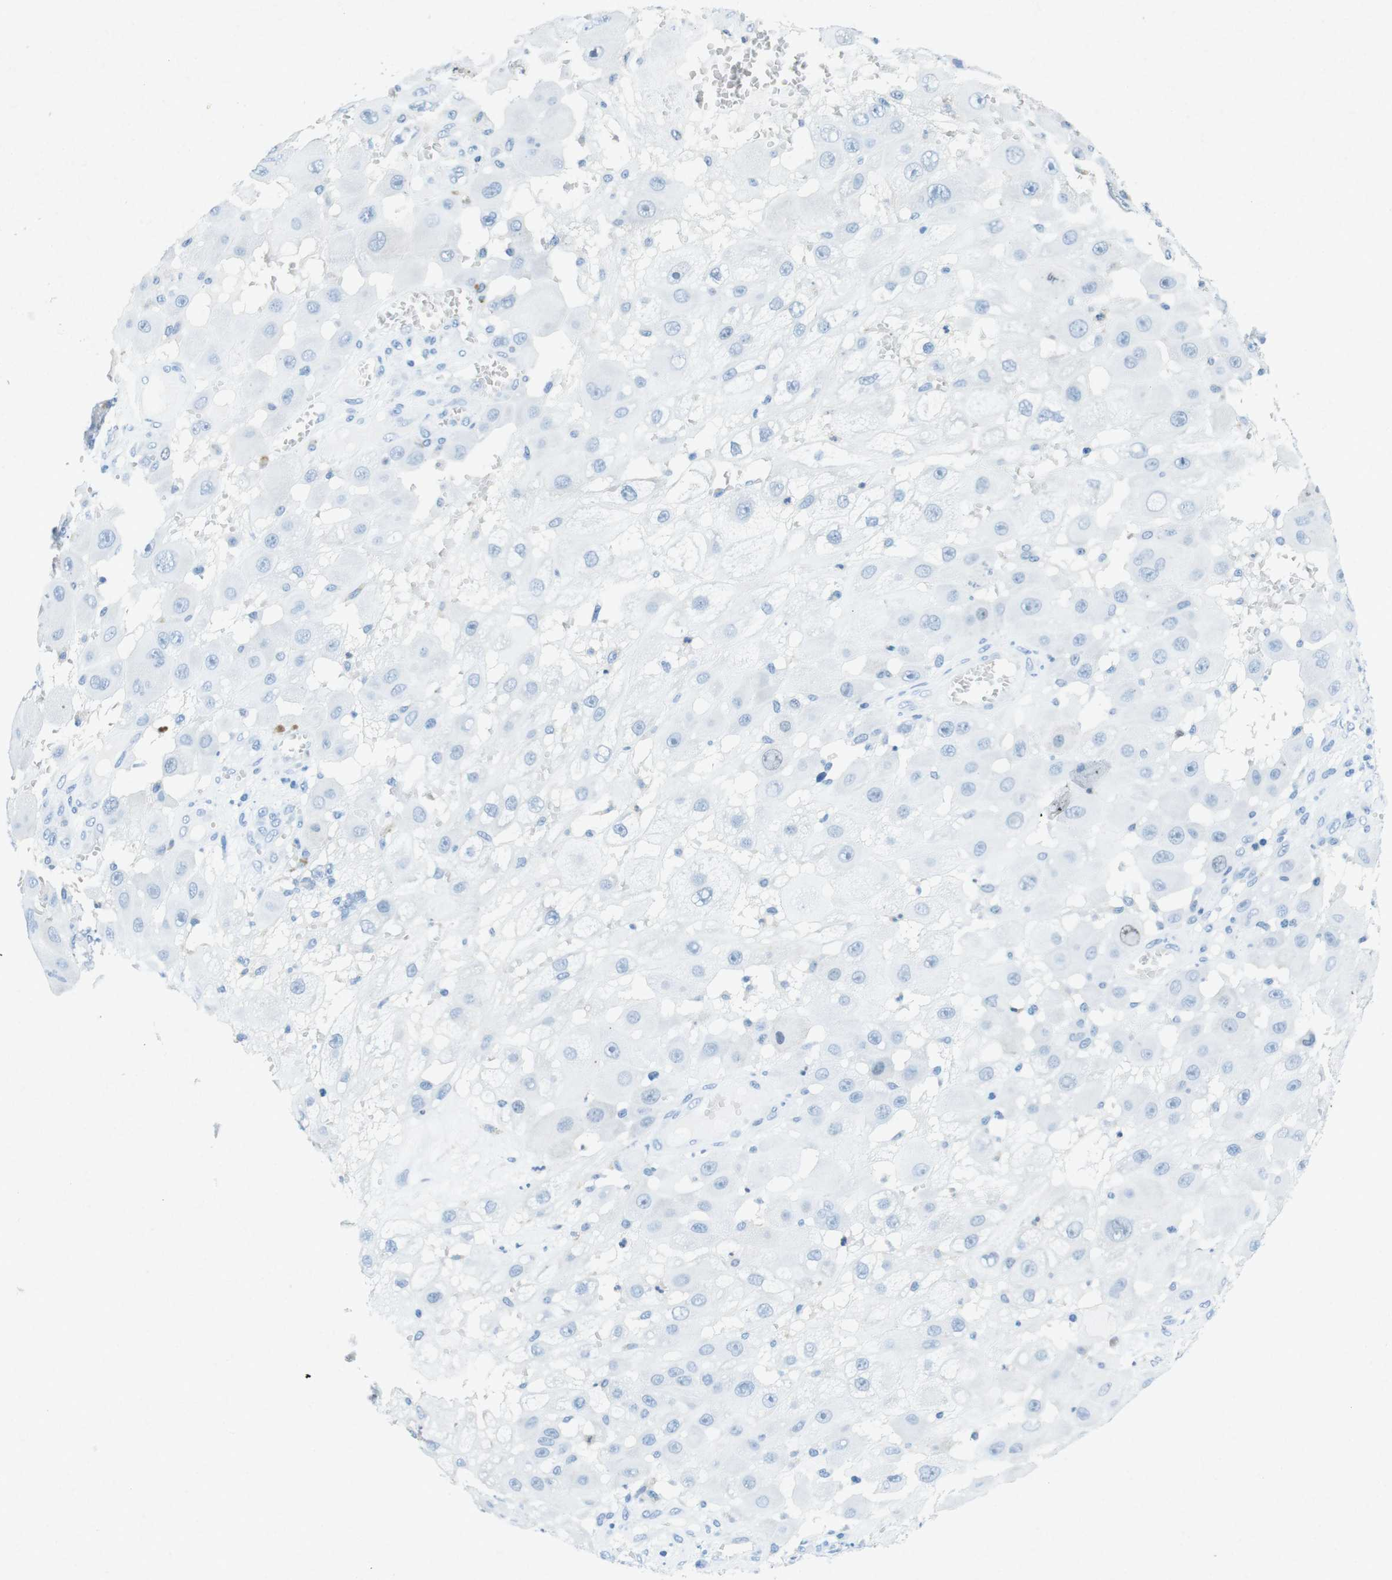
{"staining": {"intensity": "negative", "quantity": "none", "location": "none"}, "tissue": "melanoma", "cell_type": "Tumor cells", "image_type": "cancer", "snomed": [{"axis": "morphology", "description": "Malignant melanoma, NOS"}, {"axis": "topography", "description": "Skin"}], "caption": "IHC of melanoma shows no positivity in tumor cells.", "gene": "CTAG1B", "patient": {"sex": "female", "age": 81}}